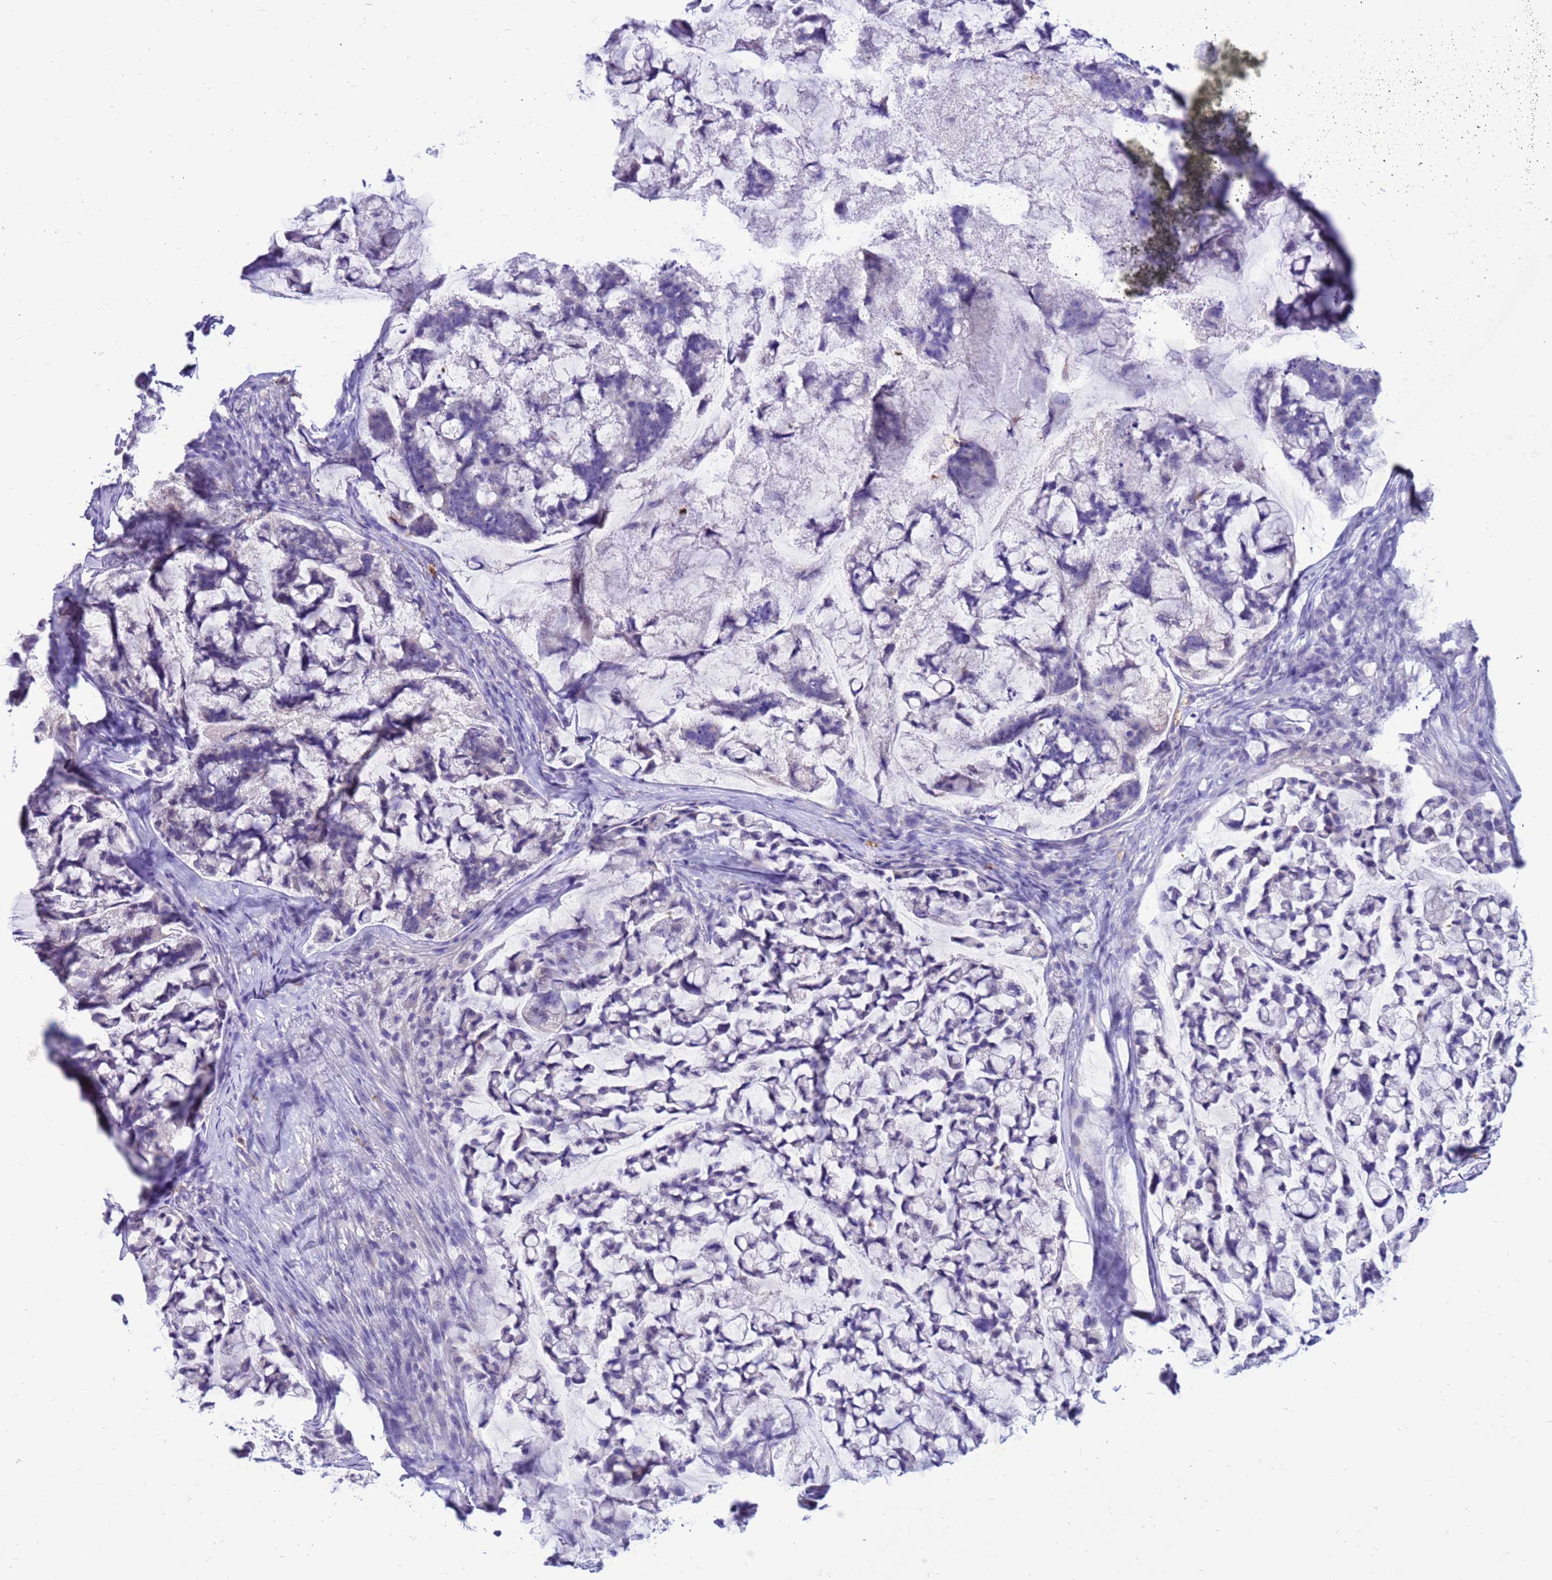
{"staining": {"intensity": "negative", "quantity": "none", "location": "none"}, "tissue": "stomach cancer", "cell_type": "Tumor cells", "image_type": "cancer", "snomed": [{"axis": "morphology", "description": "Adenocarcinoma, NOS"}, {"axis": "topography", "description": "Stomach, lower"}], "caption": "A photomicrograph of human adenocarcinoma (stomach) is negative for staining in tumor cells.", "gene": "PDE10A", "patient": {"sex": "male", "age": 67}}